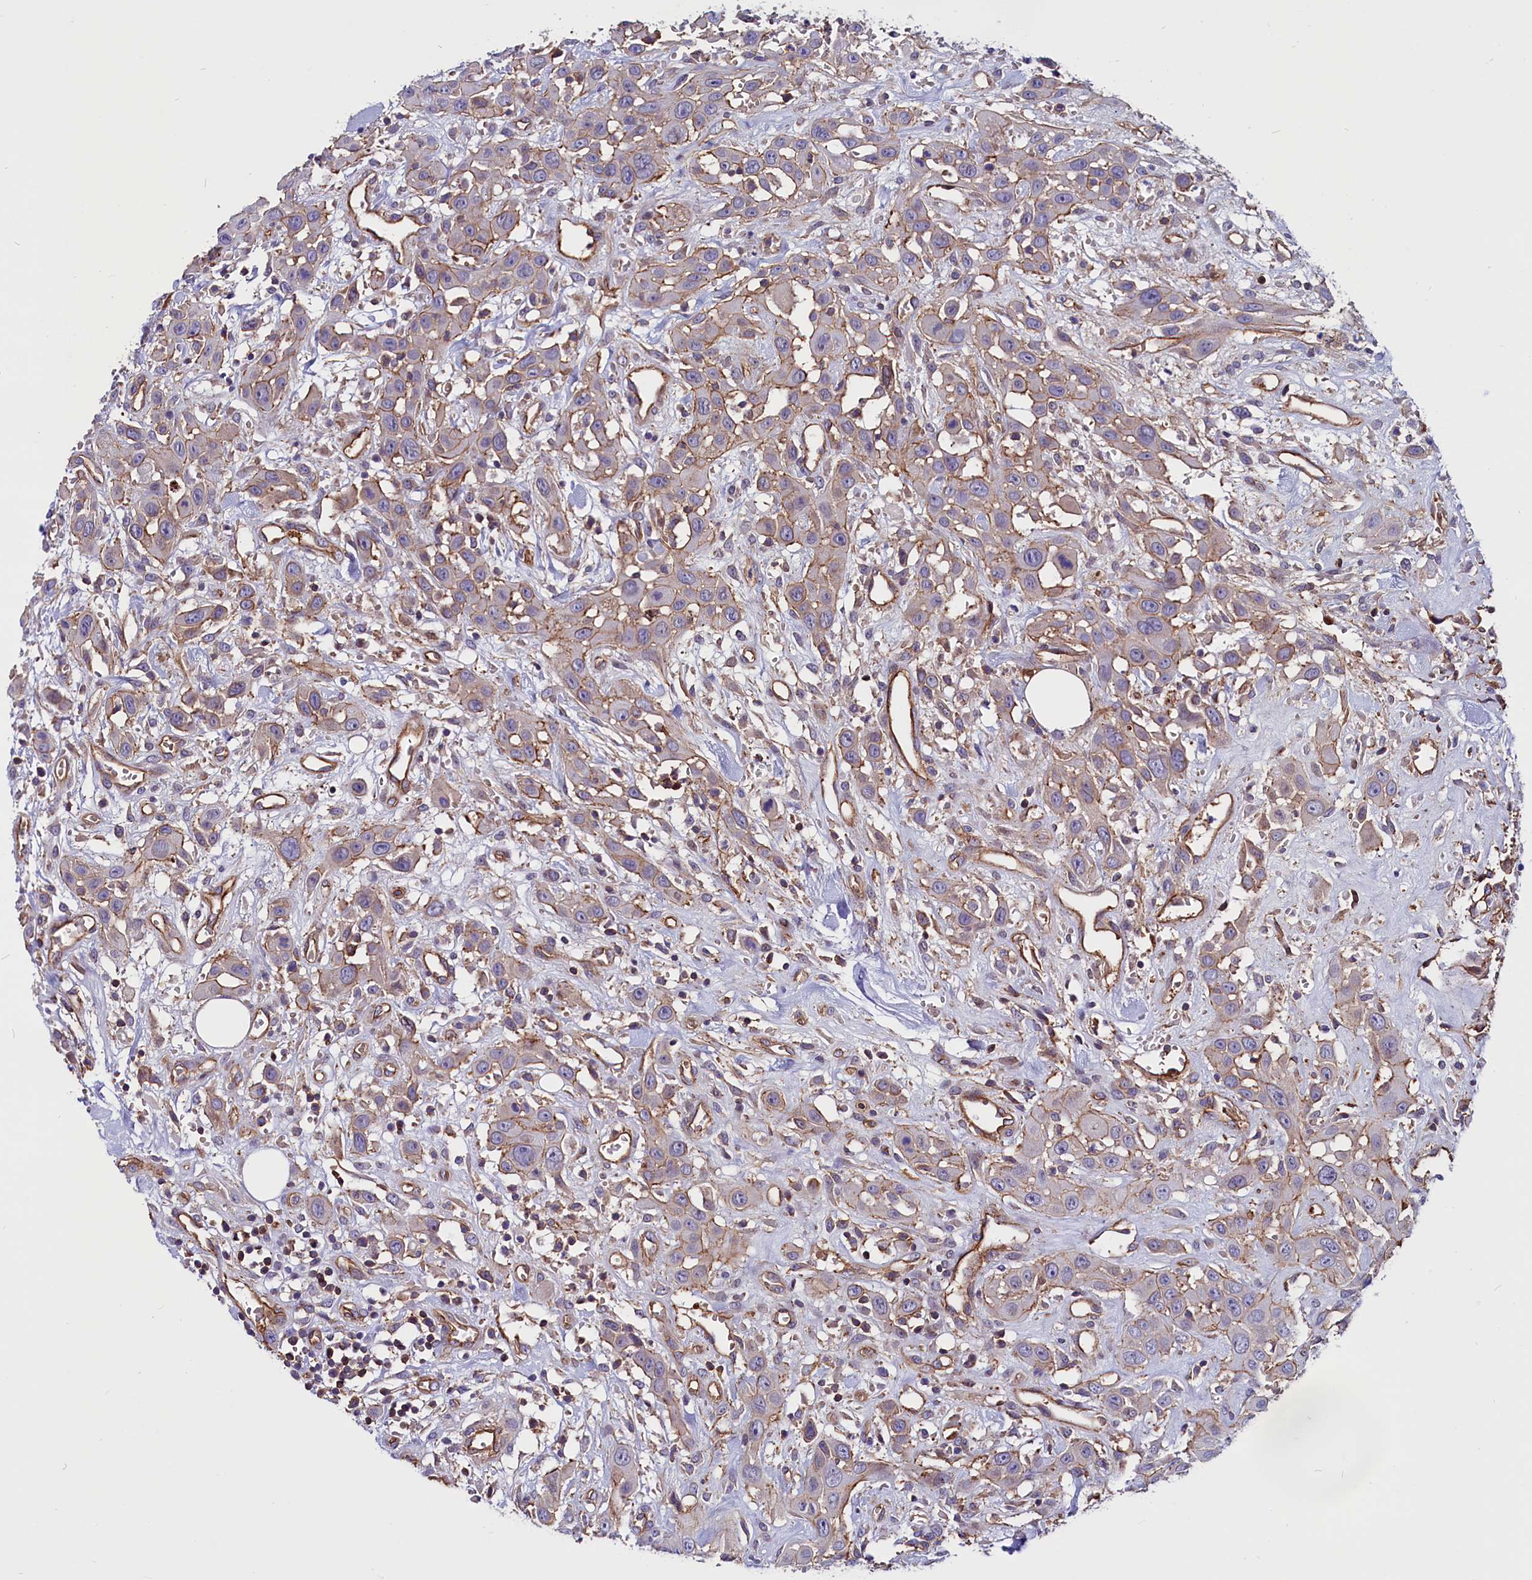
{"staining": {"intensity": "moderate", "quantity": "<25%", "location": "cytoplasmic/membranous"}, "tissue": "head and neck cancer", "cell_type": "Tumor cells", "image_type": "cancer", "snomed": [{"axis": "morphology", "description": "Squamous cell carcinoma, NOS"}, {"axis": "topography", "description": "Head-Neck"}], "caption": "A high-resolution micrograph shows immunohistochemistry (IHC) staining of head and neck cancer, which displays moderate cytoplasmic/membranous staining in approximately <25% of tumor cells.", "gene": "ZNF749", "patient": {"sex": "male", "age": 81}}